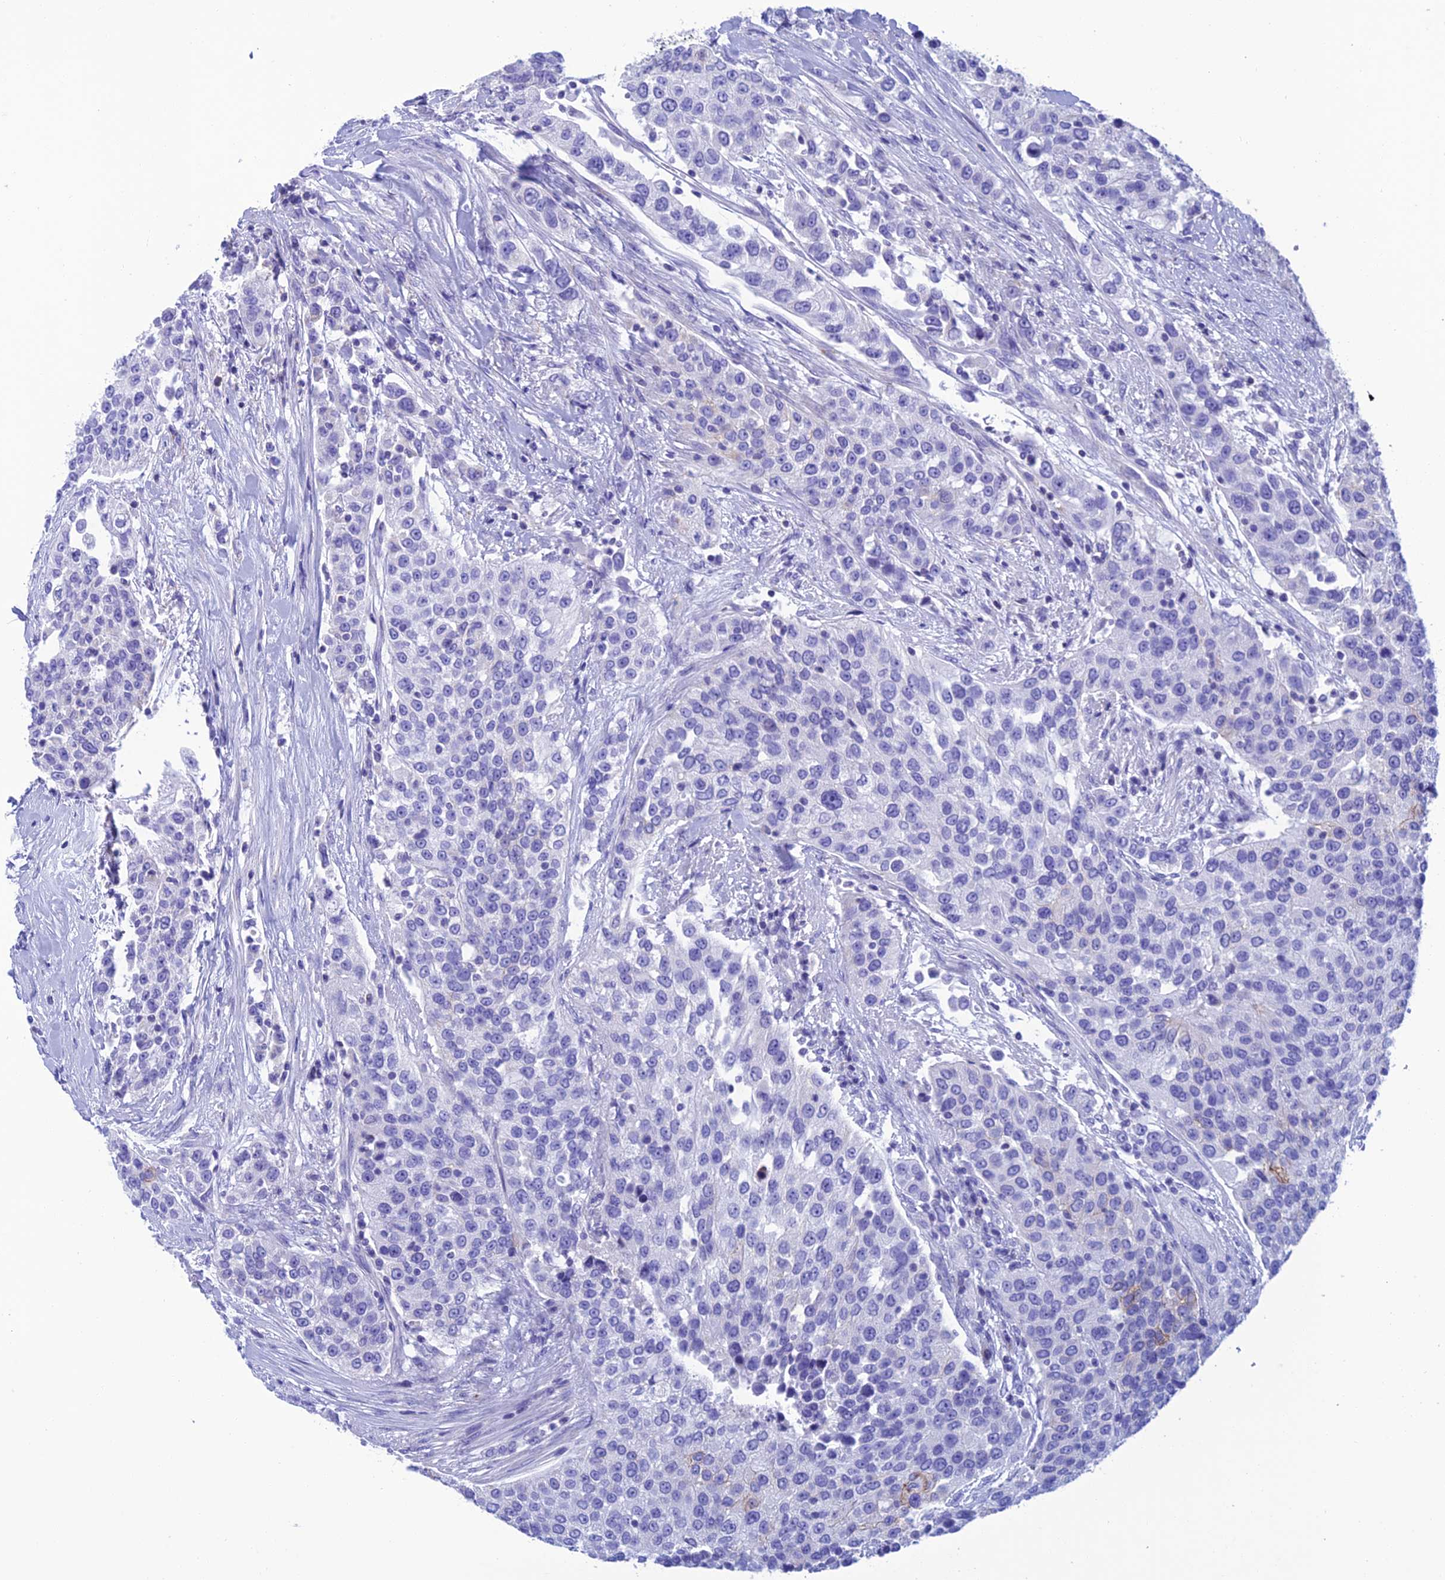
{"staining": {"intensity": "negative", "quantity": "none", "location": "none"}, "tissue": "urothelial cancer", "cell_type": "Tumor cells", "image_type": "cancer", "snomed": [{"axis": "morphology", "description": "Urothelial carcinoma, High grade"}, {"axis": "topography", "description": "Urinary bladder"}], "caption": "Tumor cells are negative for brown protein staining in urothelial cancer.", "gene": "NXPE4", "patient": {"sex": "female", "age": 80}}